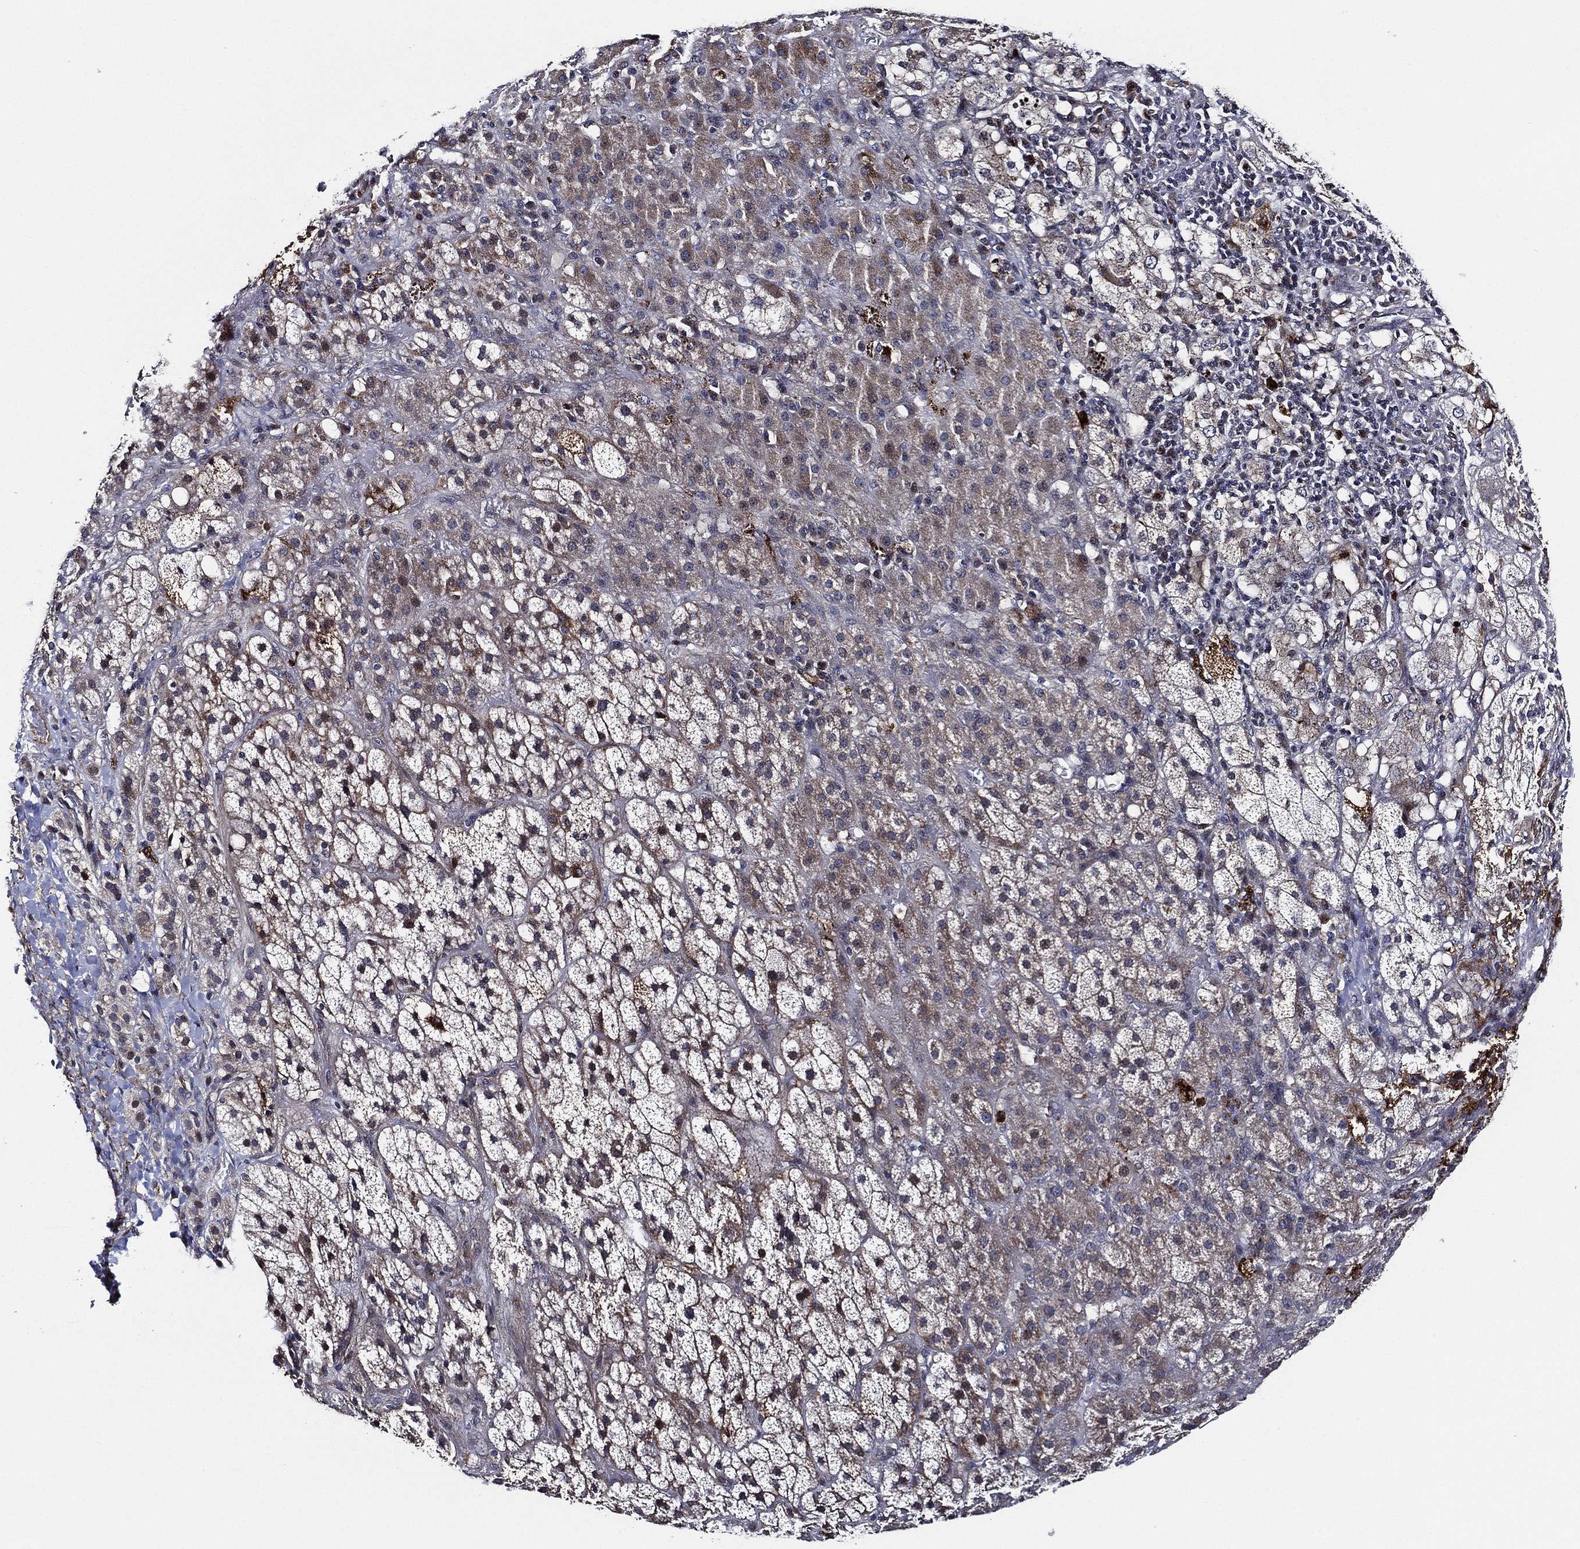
{"staining": {"intensity": "strong", "quantity": "<25%", "location": "cytoplasmic/membranous"}, "tissue": "adrenal gland", "cell_type": "Glandular cells", "image_type": "normal", "snomed": [{"axis": "morphology", "description": "Normal tissue, NOS"}, {"axis": "topography", "description": "Adrenal gland"}], "caption": "Approximately <25% of glandular cells in benign human adrenal gland exhibit strong cytoplasmic/membranous protein staining as visualized by brown immunohistochemical staining.", "gene": "KIF20B", "patient": {"sex": "male", "age": 70}}